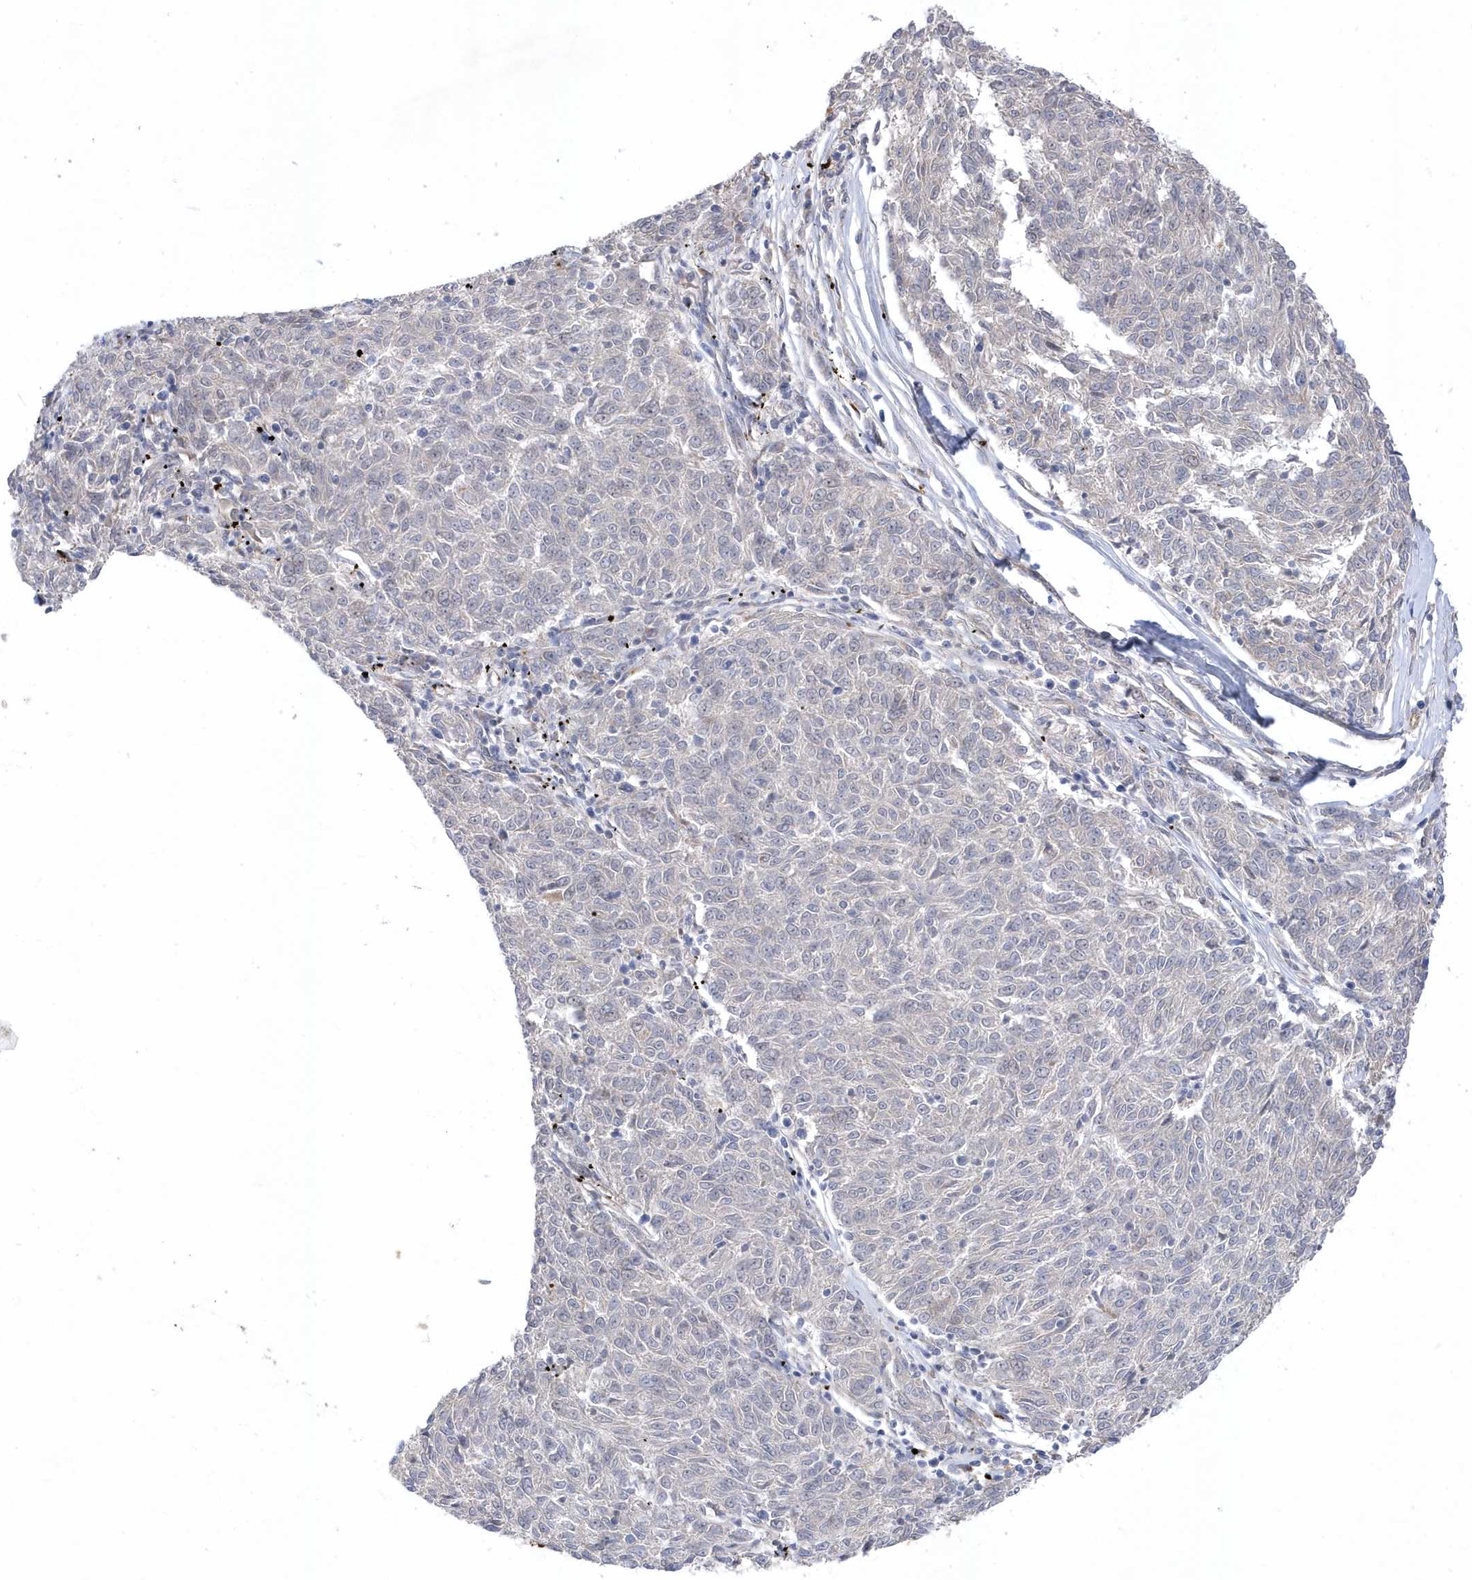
{"staining": {"intensity": "negative", "quantity": "none", "location": "none"}, "tissue": "melanoma", "cell_type": "Tumor cells", "image_type": "cancer", "snomed": [{"axis": "morphology", "description": "Malignant melanoma, NOS"}, {"axis": "topography", "description": "Skin"}], "caption": "High power microscopy micrograph of an immunohistochemistry (IHC) image of melanoma, revealing no significant positivity in tumor cells. (Stains: DAB (3,3'-diaminobenzidine) IHC with hematoxylin counter stain, Microscopy: brightfield microscopy at high magnification).", "gene": "ANAPC1", "patient": {"sex": "female", "age": 72}}